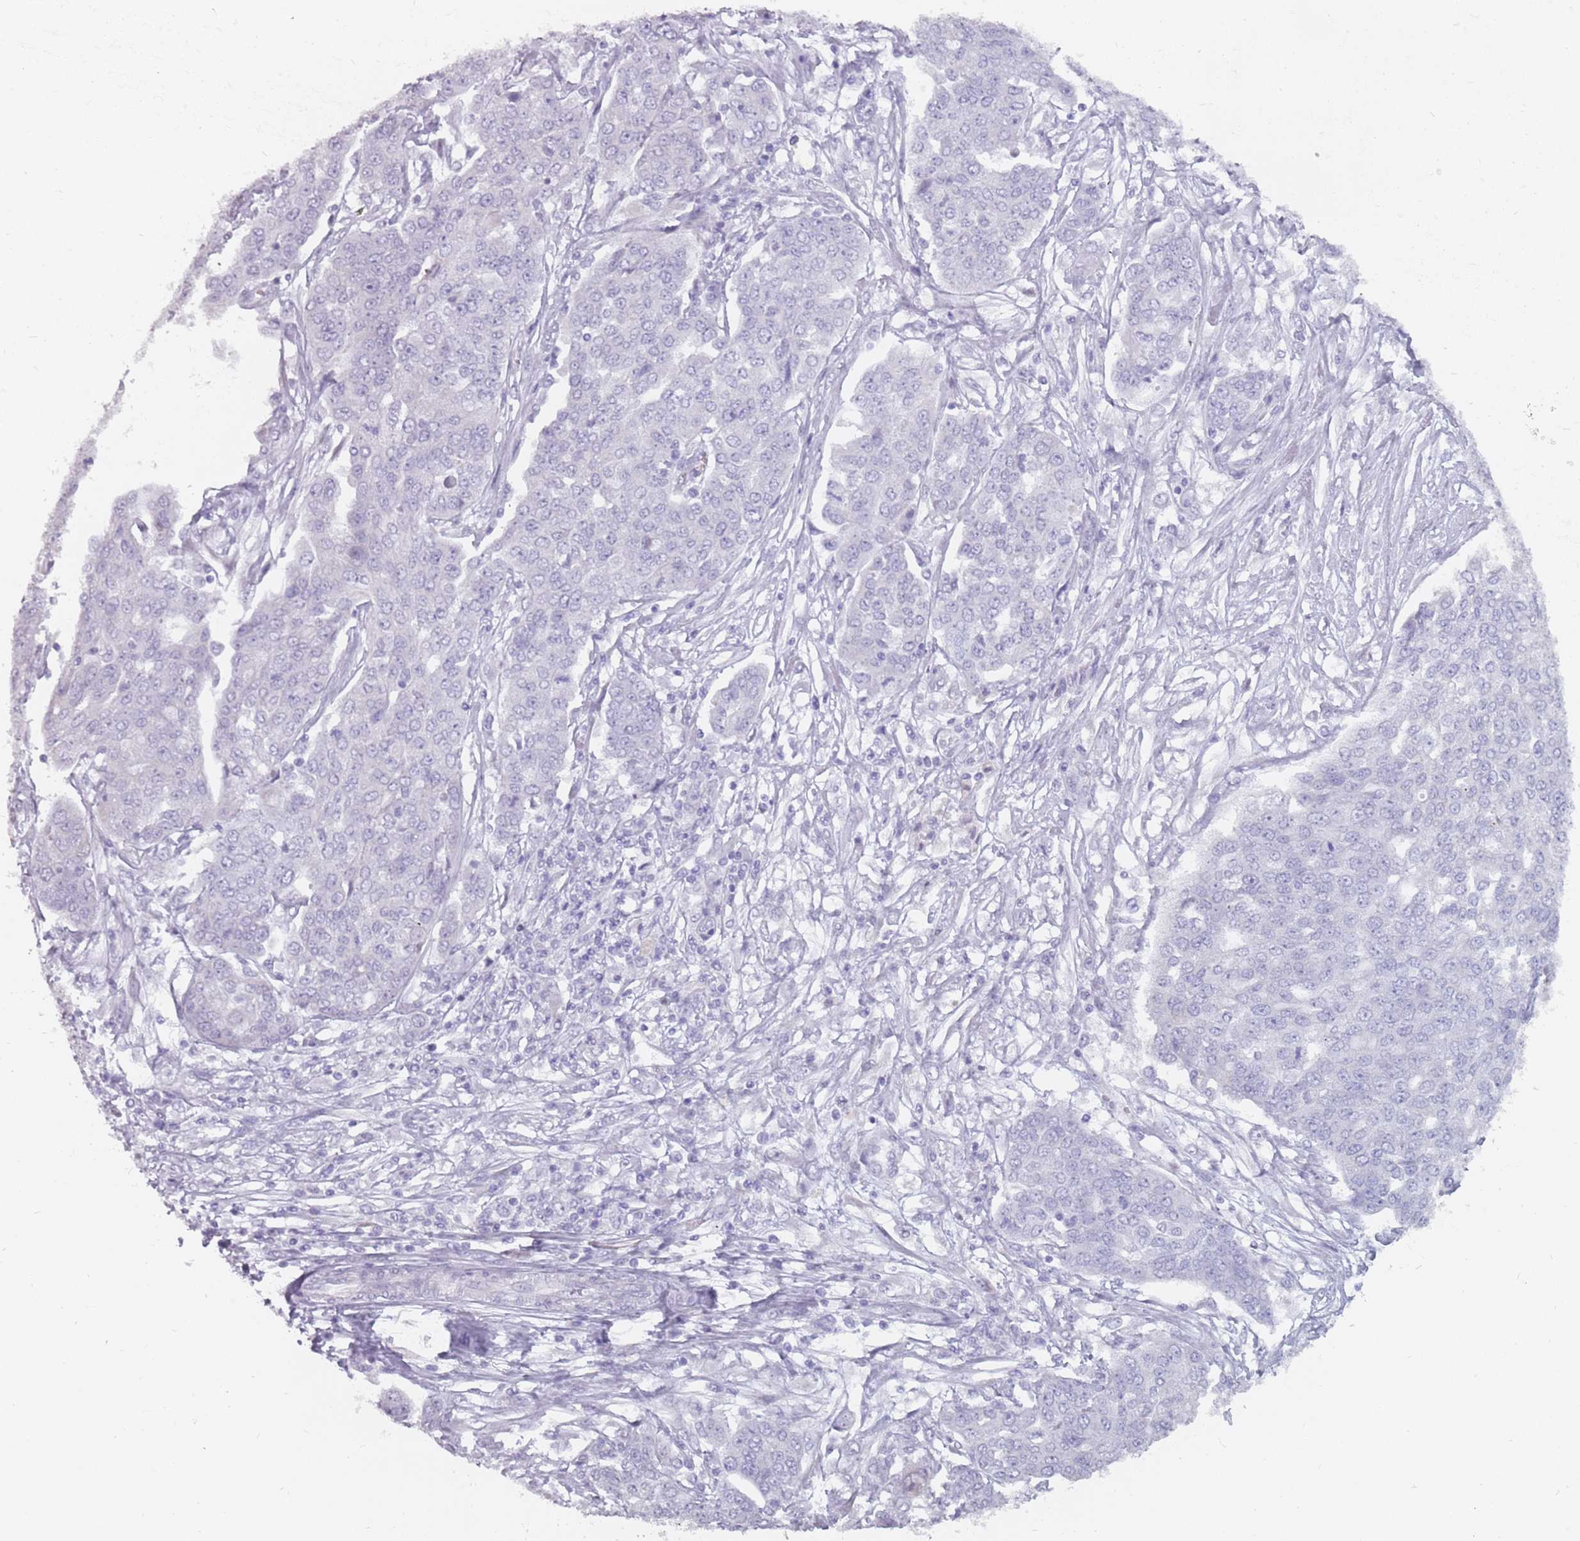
{"staining": {"intensity": "negative", "quantity": "none", "location": "none"}, "tissue": "ovarian cancer", "cell_type": "Tumor cells", "image_type": "cancer", "snomed": [{"axis": "morphology", "description": "Cystadenocarcinoma, serous, NOS"}, {"axis": "topography", "description": "Soft tissue"}, {"axis": "topography", "description": "Ovary"}], "caption": "High magnification brightfield microscopy of ovarian cancer (serous cystadenocarcinoma) stained with DAB (3,3'-diaminobenzidine) (brown) and counterstained with hematoxylin (blue): tumor cells show no significant staining. (Brightfield microscopy of DAB (3,3'-diaminobenzidine) IHC at high magnification).", "gene": "DDX4", "patient": {"sex": "female", "age": 57}}